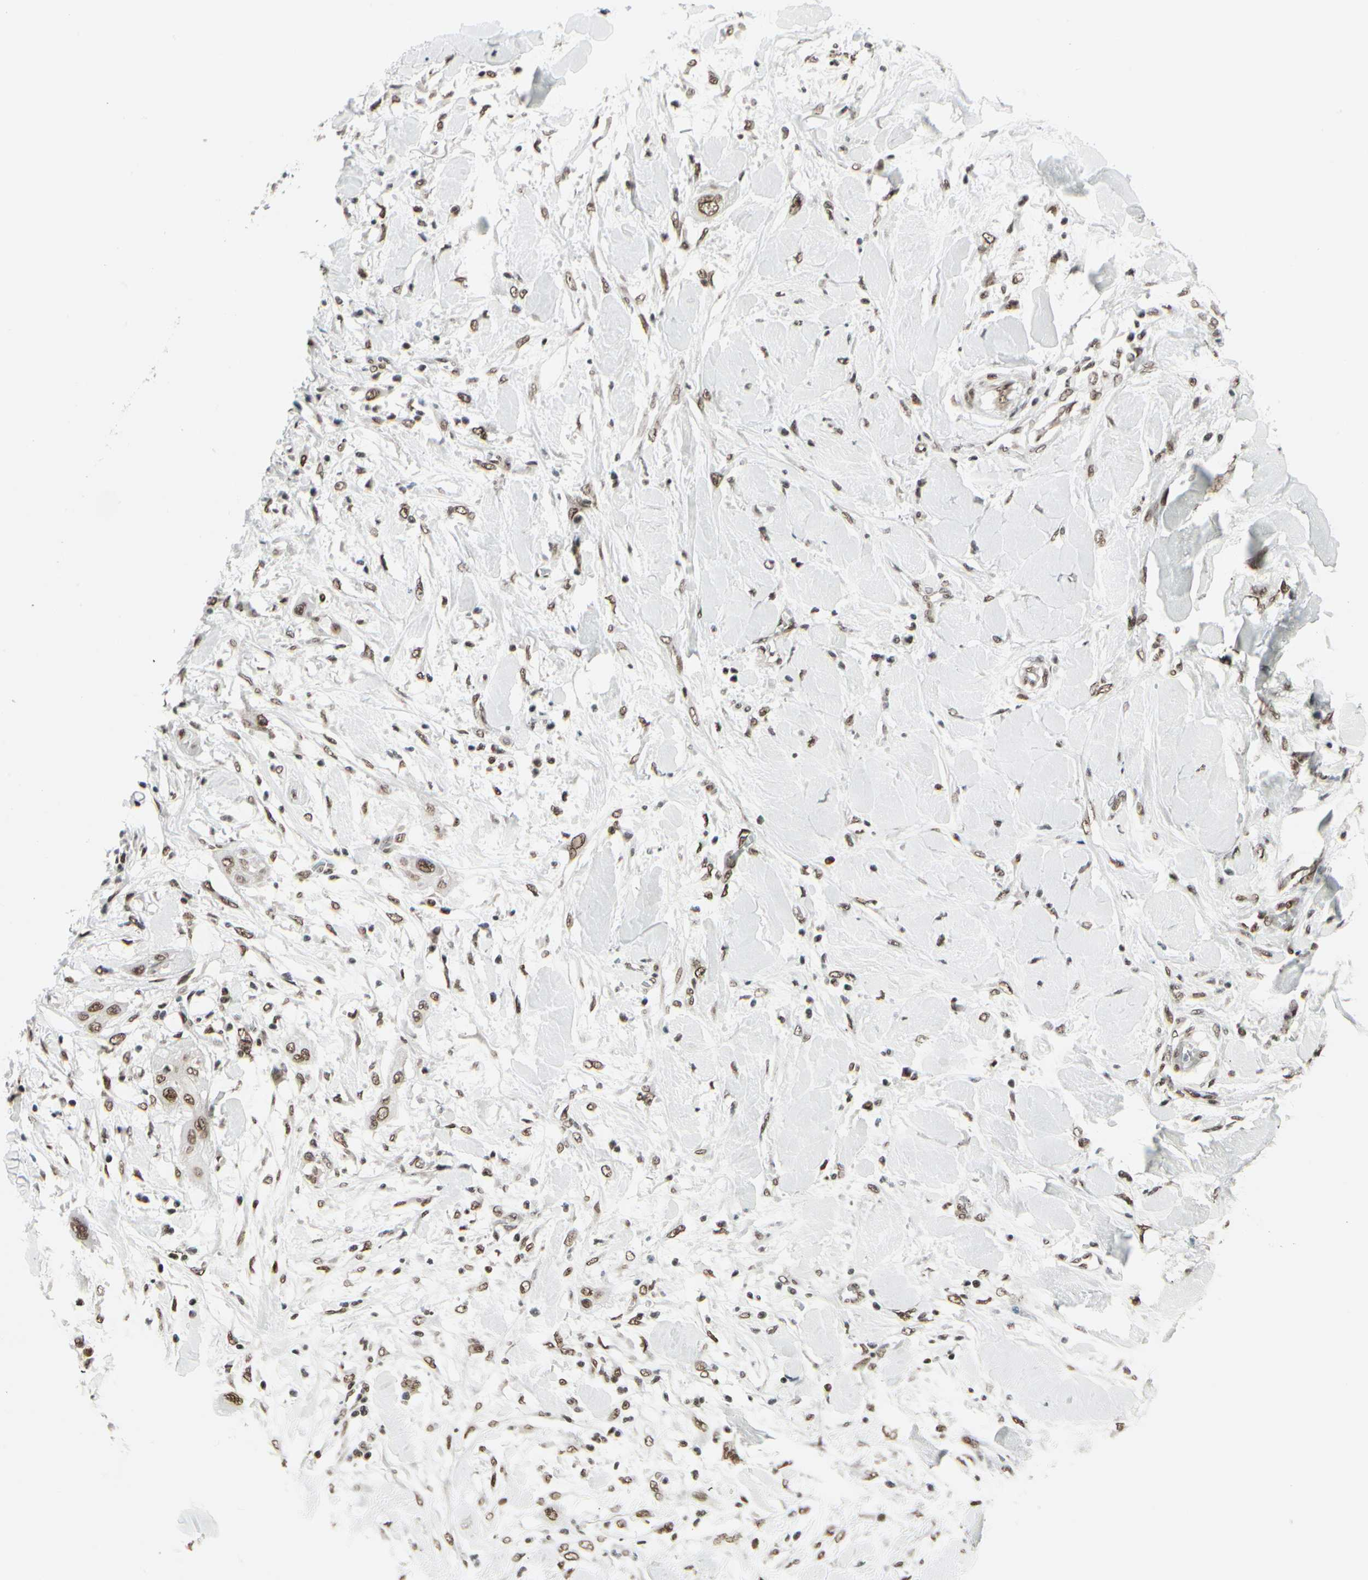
{"staining": {"intensity": "moderate", "quantity": ">75%", "location": "nuclear"}, "tissue": "lung cancer", "cell_type": "Tumor cells", "image_type": "cancer", "snomed": [{"axis": "morphology", "description": "Squamous cell carcinoma, NOS"}, {"axis": "topography", "description": "Lung"}], "caption": "High-power microscopy captured an immunohistochemistry micrograph of lung cancer (squamous cell carcinoma), revealing moderate nuclear staining in approximately >75% of tumor cells. Nuclei are stained in blue.", "gene": "HMG20A", "patient": {"sex": "female", "age": 47}}